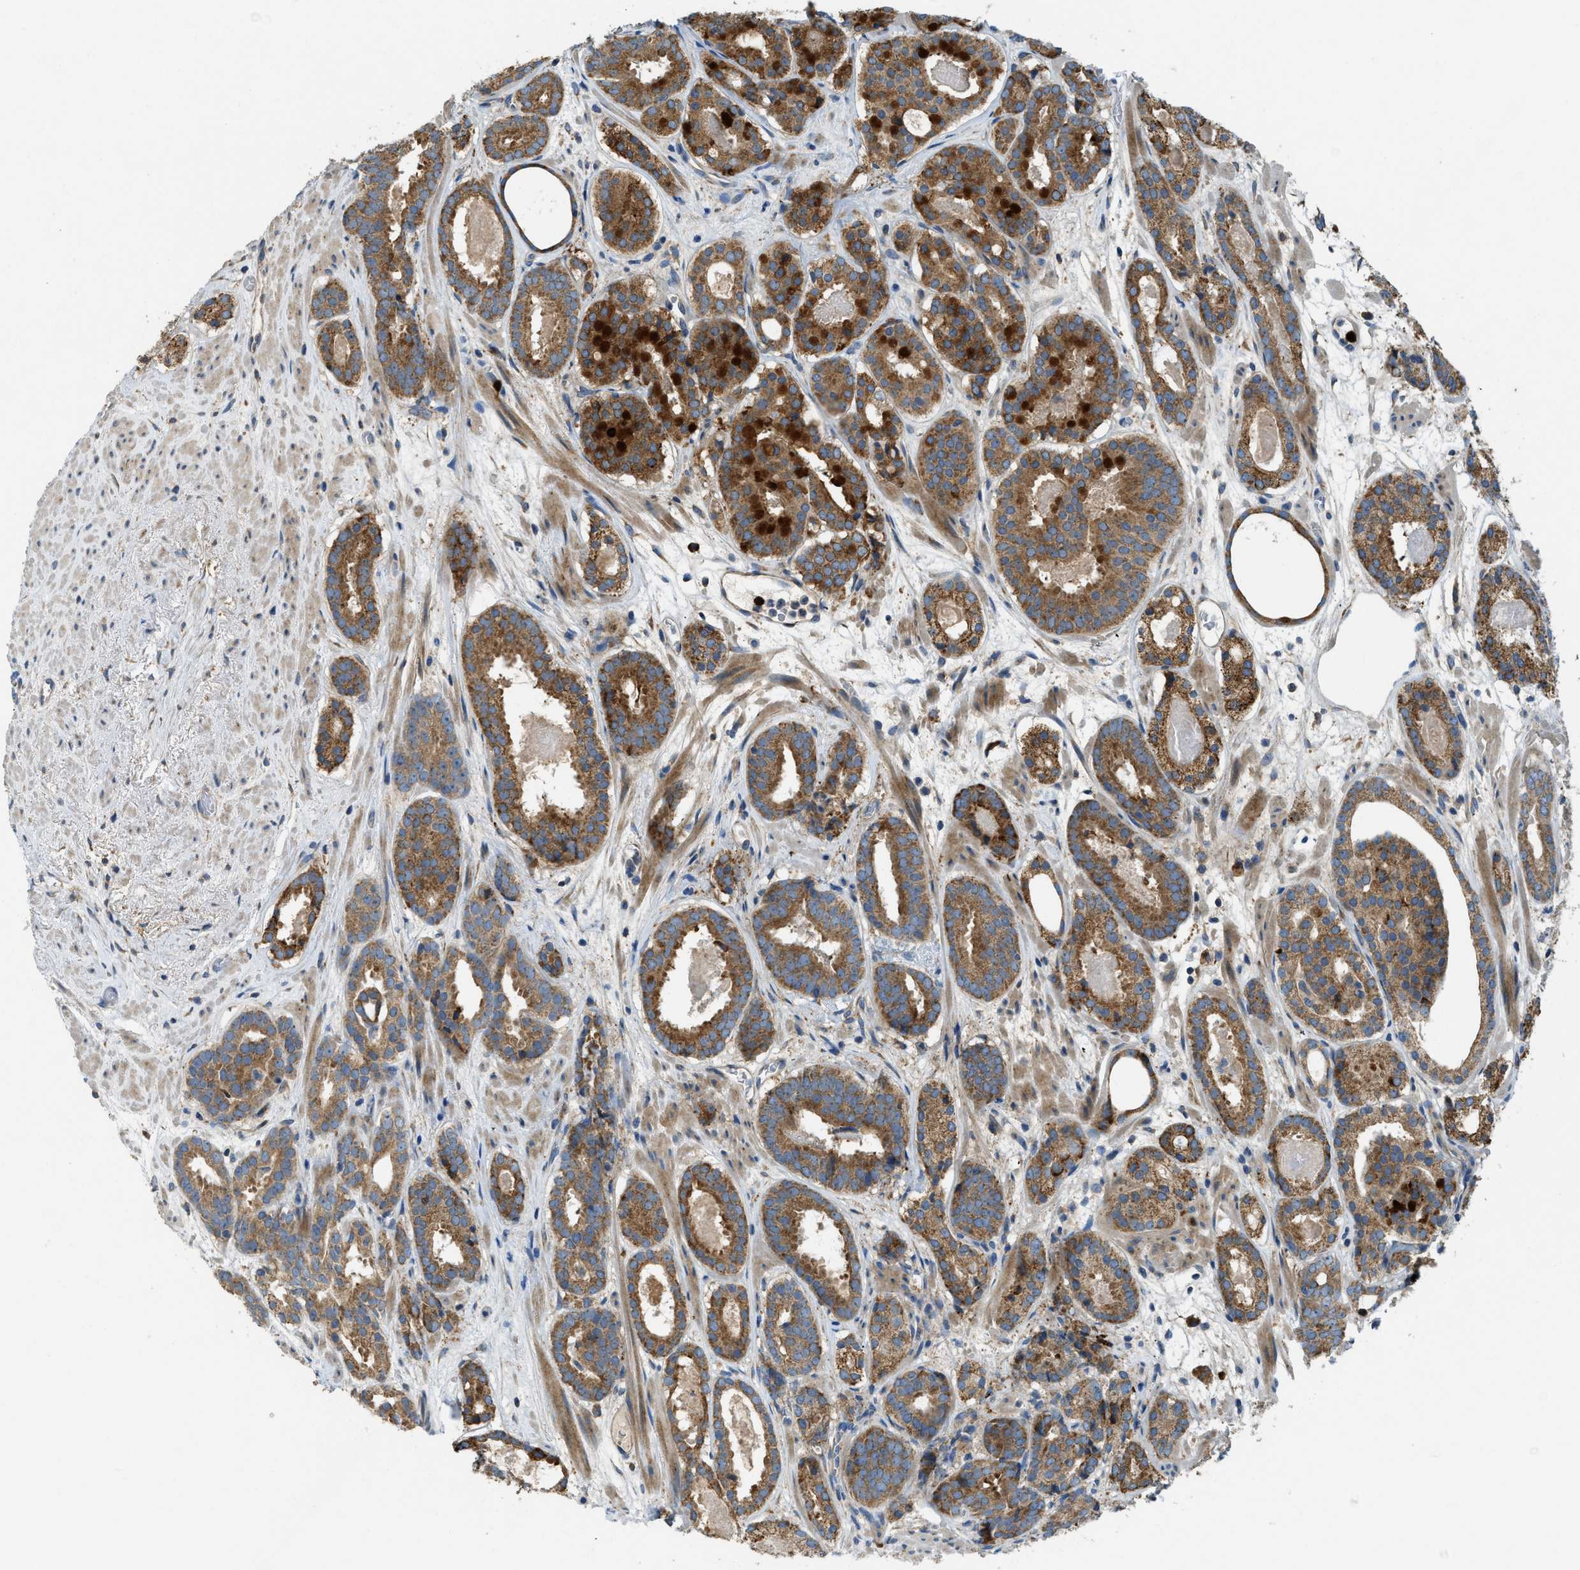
{"staining": {"intensity": "strong", "quantity": ">75%", "location": "cytoplasmic/membranous"}, "tissue": "prostate cancer", "cell_type": "Tumor cells", "image_type": "cancer", "snomed": [{"axis": "morphology", "description": "Adenocarcinoma, Low grade"}, {"axis": "topography", "description": "Prostate"}], "caption": "Immunohistochemistry (IHC) photomicrograph of neoplastic tissue: human low-grade adenocarcinoma (prostate) stained using immunohistochemistry (IHC) reveals high levels of strong protein expression localized specifically in the cytoplasmic/membranous of tumor cells, appearing as a cytoplasmic/membranous brown color.", "gene": "TMEM68", "patient": {"sex": "male", "age": 69}}